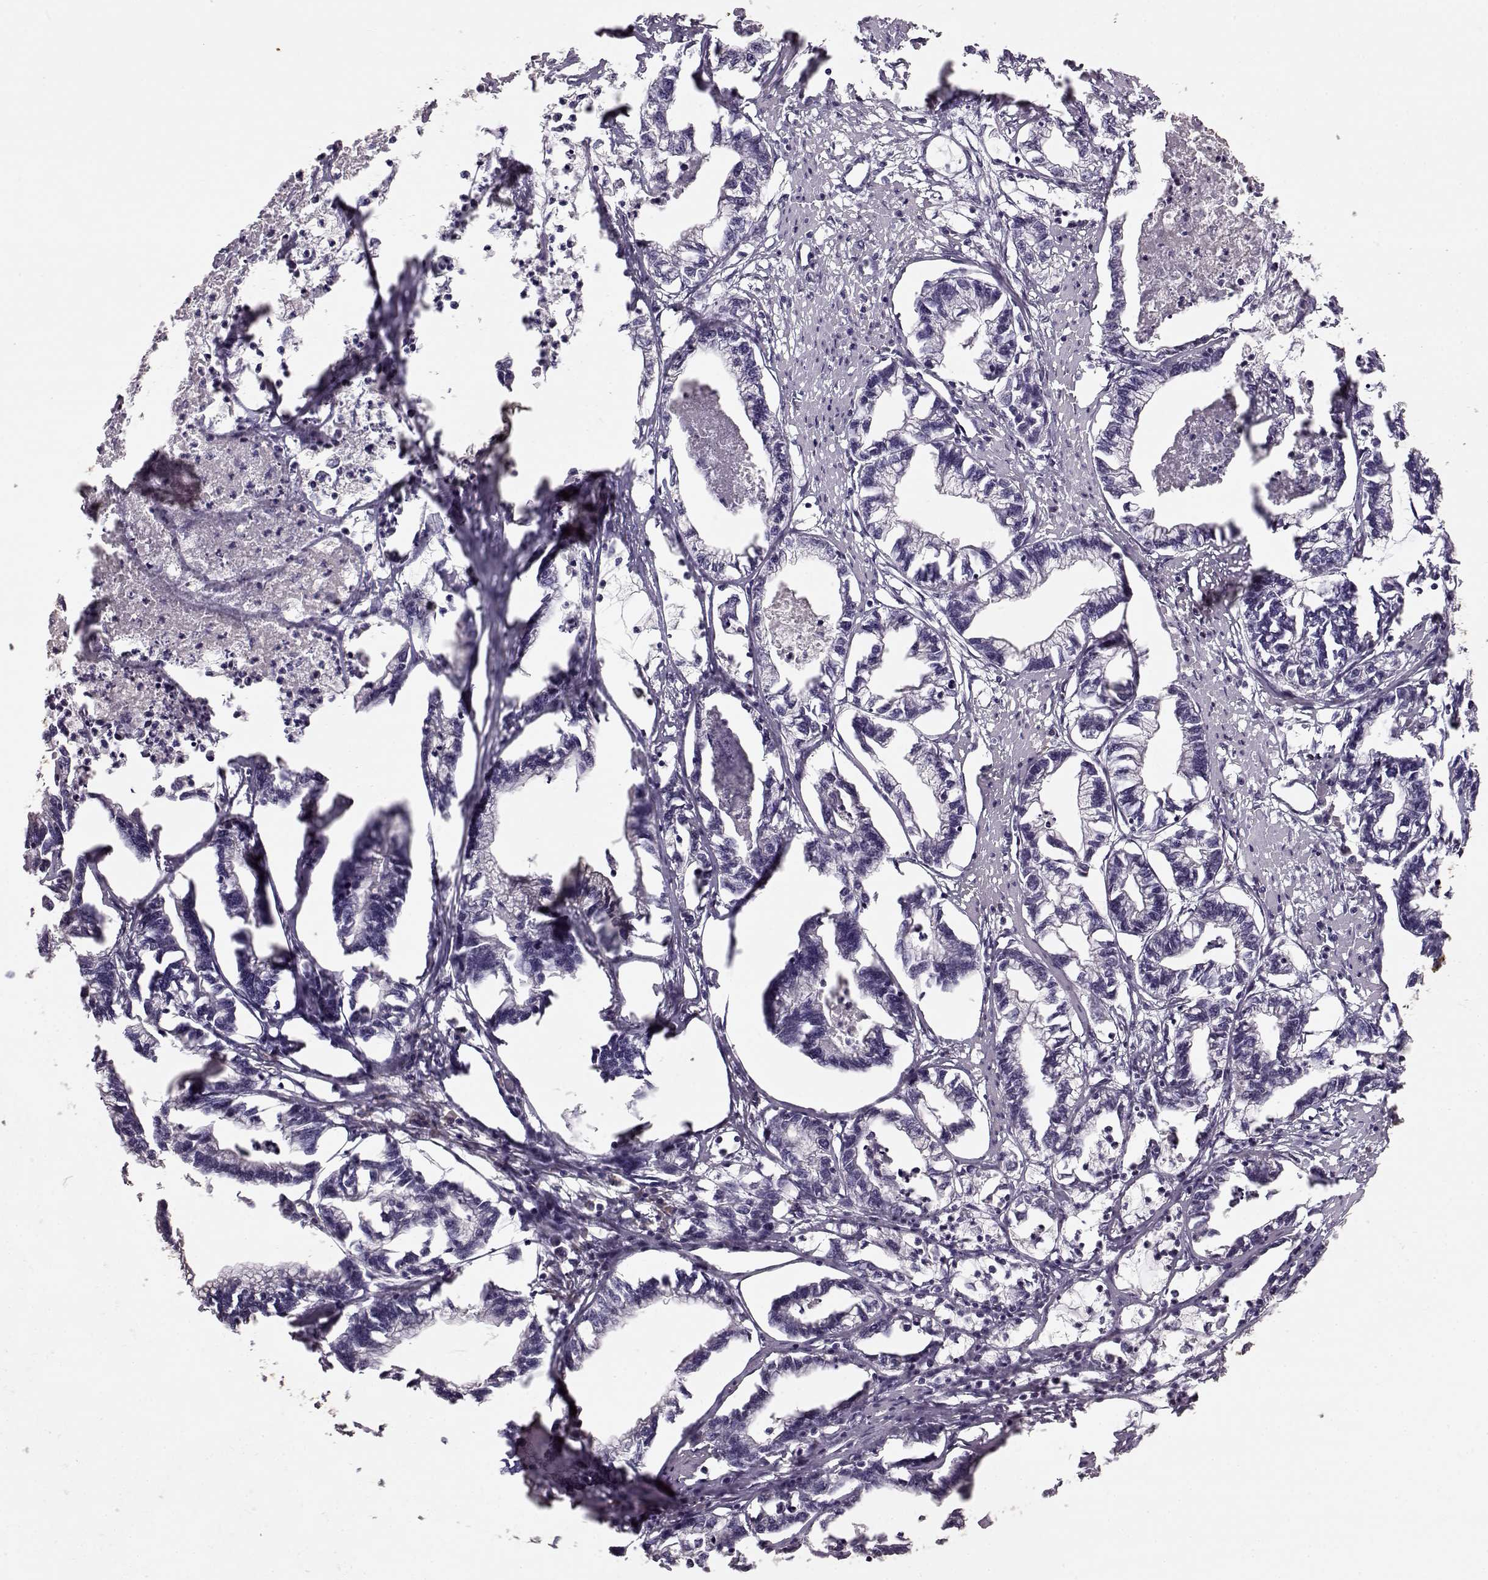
{"staining": {"intensity": "negative", "quantity": "none", "location": "none"}, "tissue": "stomach cancer", "cell_type": "Tumor cells", "image_type": "cancer", "snomed": [{"axis": "morphology", "description": "Adenocarcinoma, NOS"}, {"axis": "topography", "description": "Stomach"}], "caption": "Immunohistochemistry histopathology image of neoplastic tissue: stomach cancer (adenocarcinoma) stained with DAB (3,3'-diaminobenzidine) reveals no significant protein positivity in tumor cells.", "gene": "GABRG3", "patient": {"sex": "male", "age": 83}}